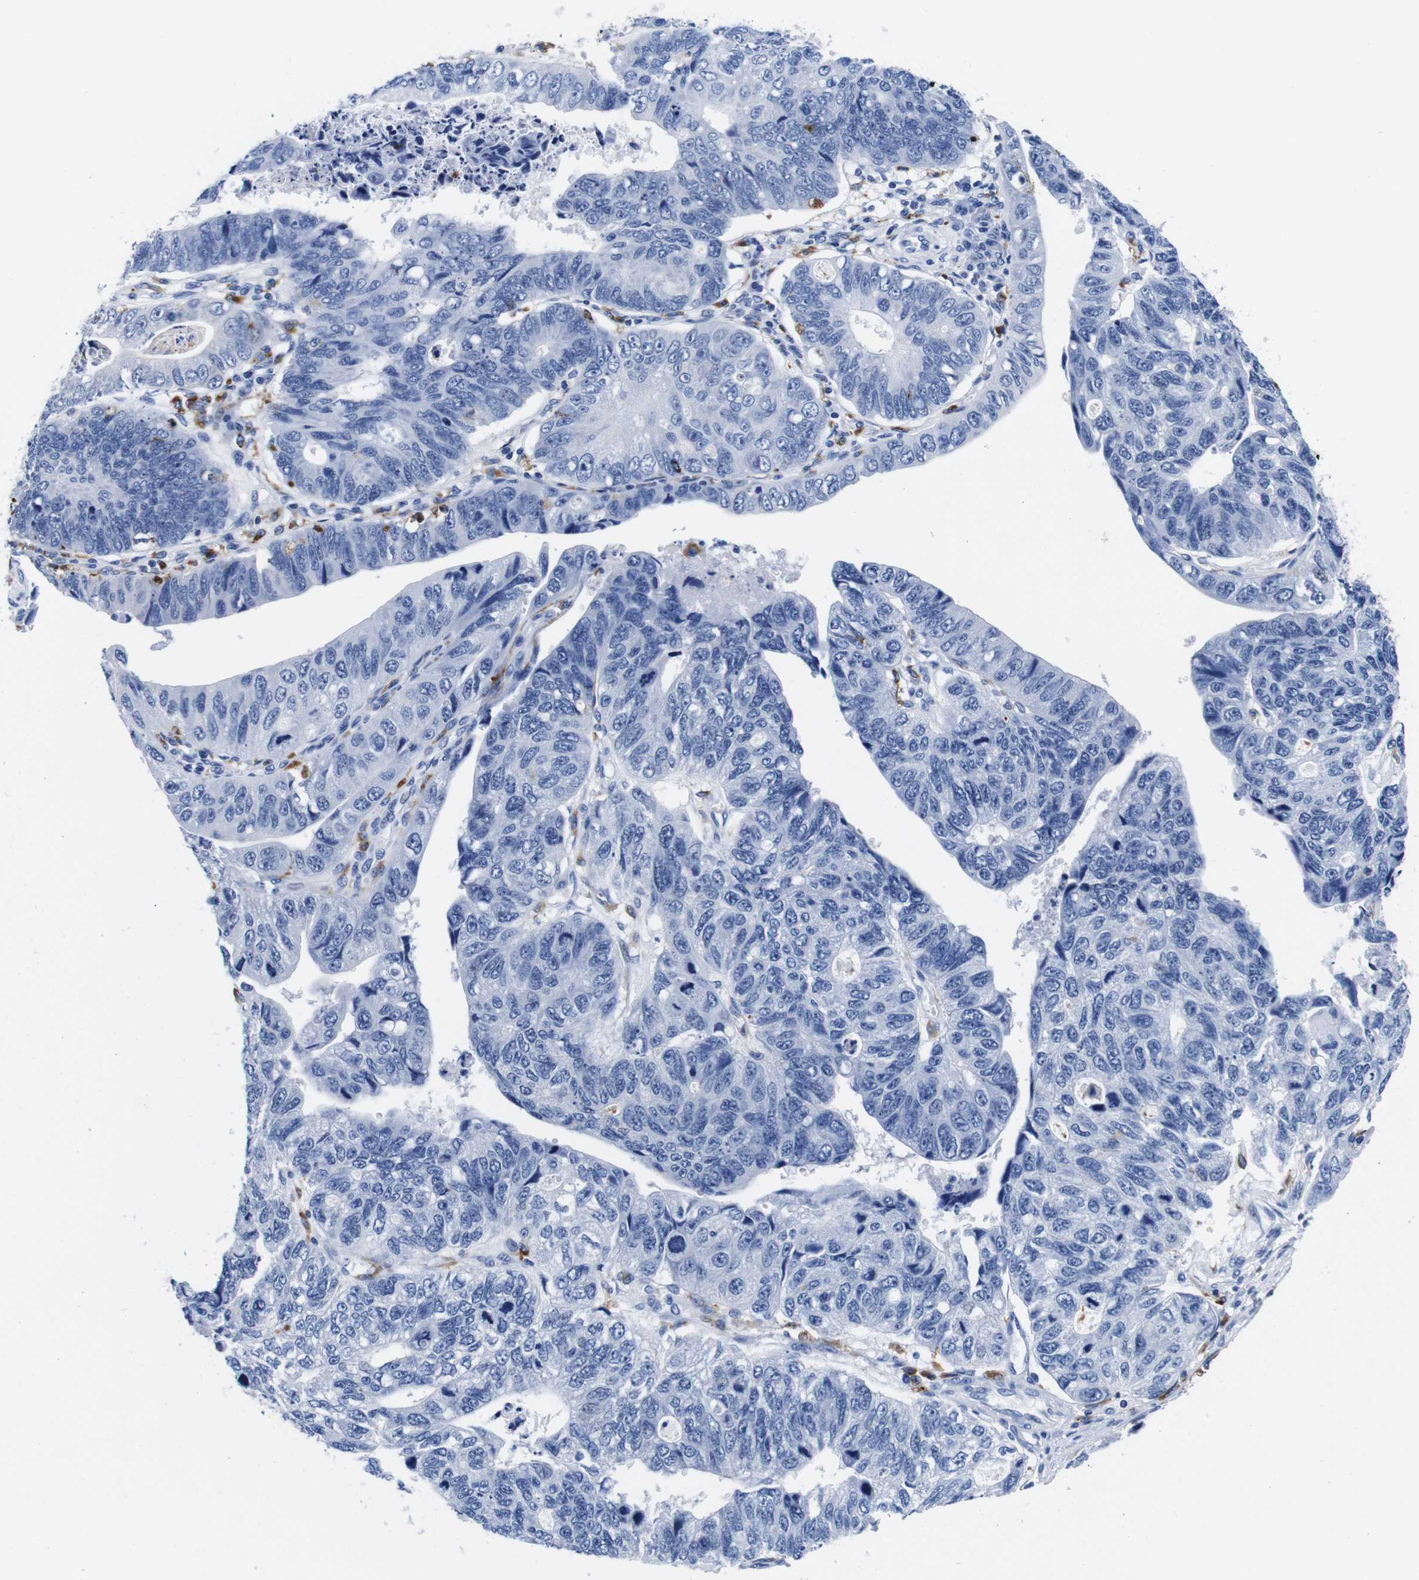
{"staining": {"intensity": "negative", "quantity": "none", "location": "none"}, "tissue": "stomach cancer", "cell_type": "Tumor cells", "image_type": "cancer", "snomed": [{"axis": "morphology", "description": "Adenocarcinoma, NOS"}, {"axis": "topography", "description": "Stomach"}], "caption": "Immunohistochemistry (IHC) photomicrograph of human stomach cancer (adenocarcinoma) stained for a protein (brown), which shows no positivity in tumor cells.", "gene": "HLA-DMB", "patient": {"sex": "male", "age": 59}}